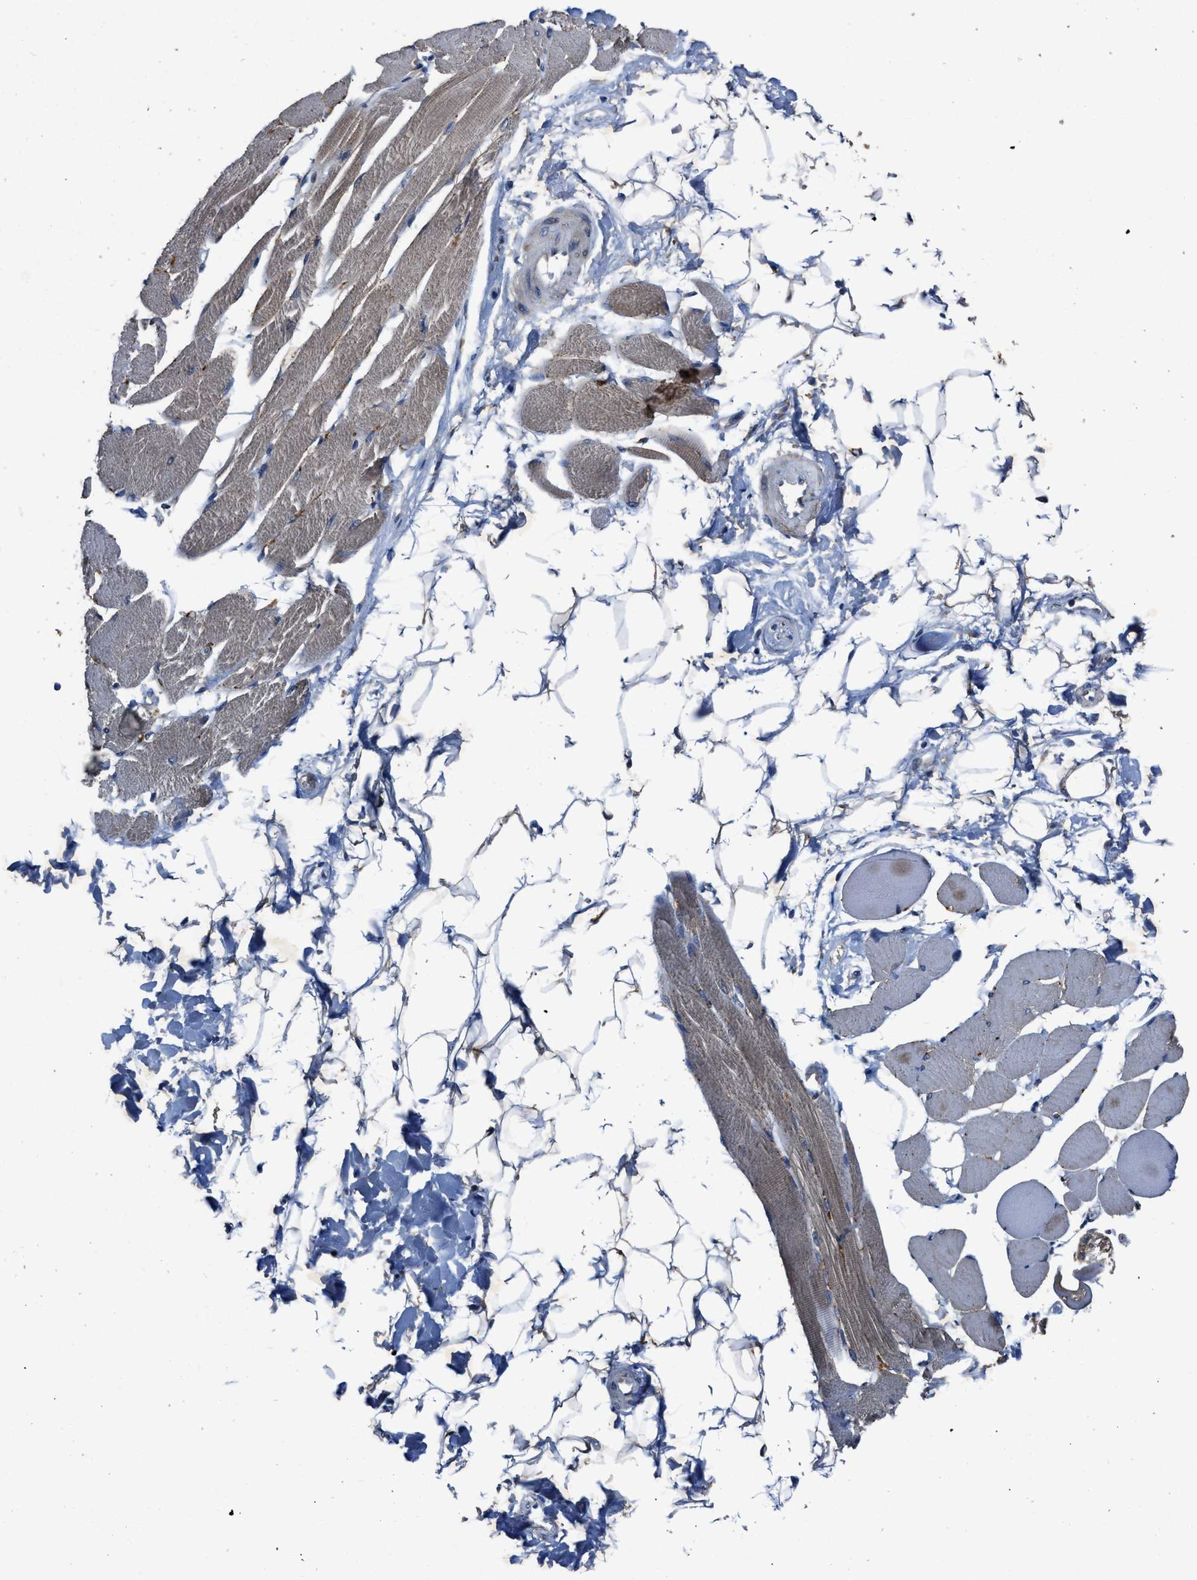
{"staining": {"intensity": "moderate", "quantity": ">75%", "location": "cytoplasmic/membranous"}, "tissue": "skeletal muscle", "cell_type": "Myocytes", "image_type": "normal", "snomed": [{"axis": "morphology", "description": "Normal tissue, NOS"}, {"axis": "topography", "description": "Skeletal muscle"}, {"axis": "topography", "description": "Peripheral nerve tissue"}], "caption": "Protein positivity by immunohistochemistry exhibits moderate cytoplasmic/membranous positivity in about >75% of myocytes in benign skeletal muscle.", "gene": "PDP1", "patient": {"sex": "female", "age": 84}}